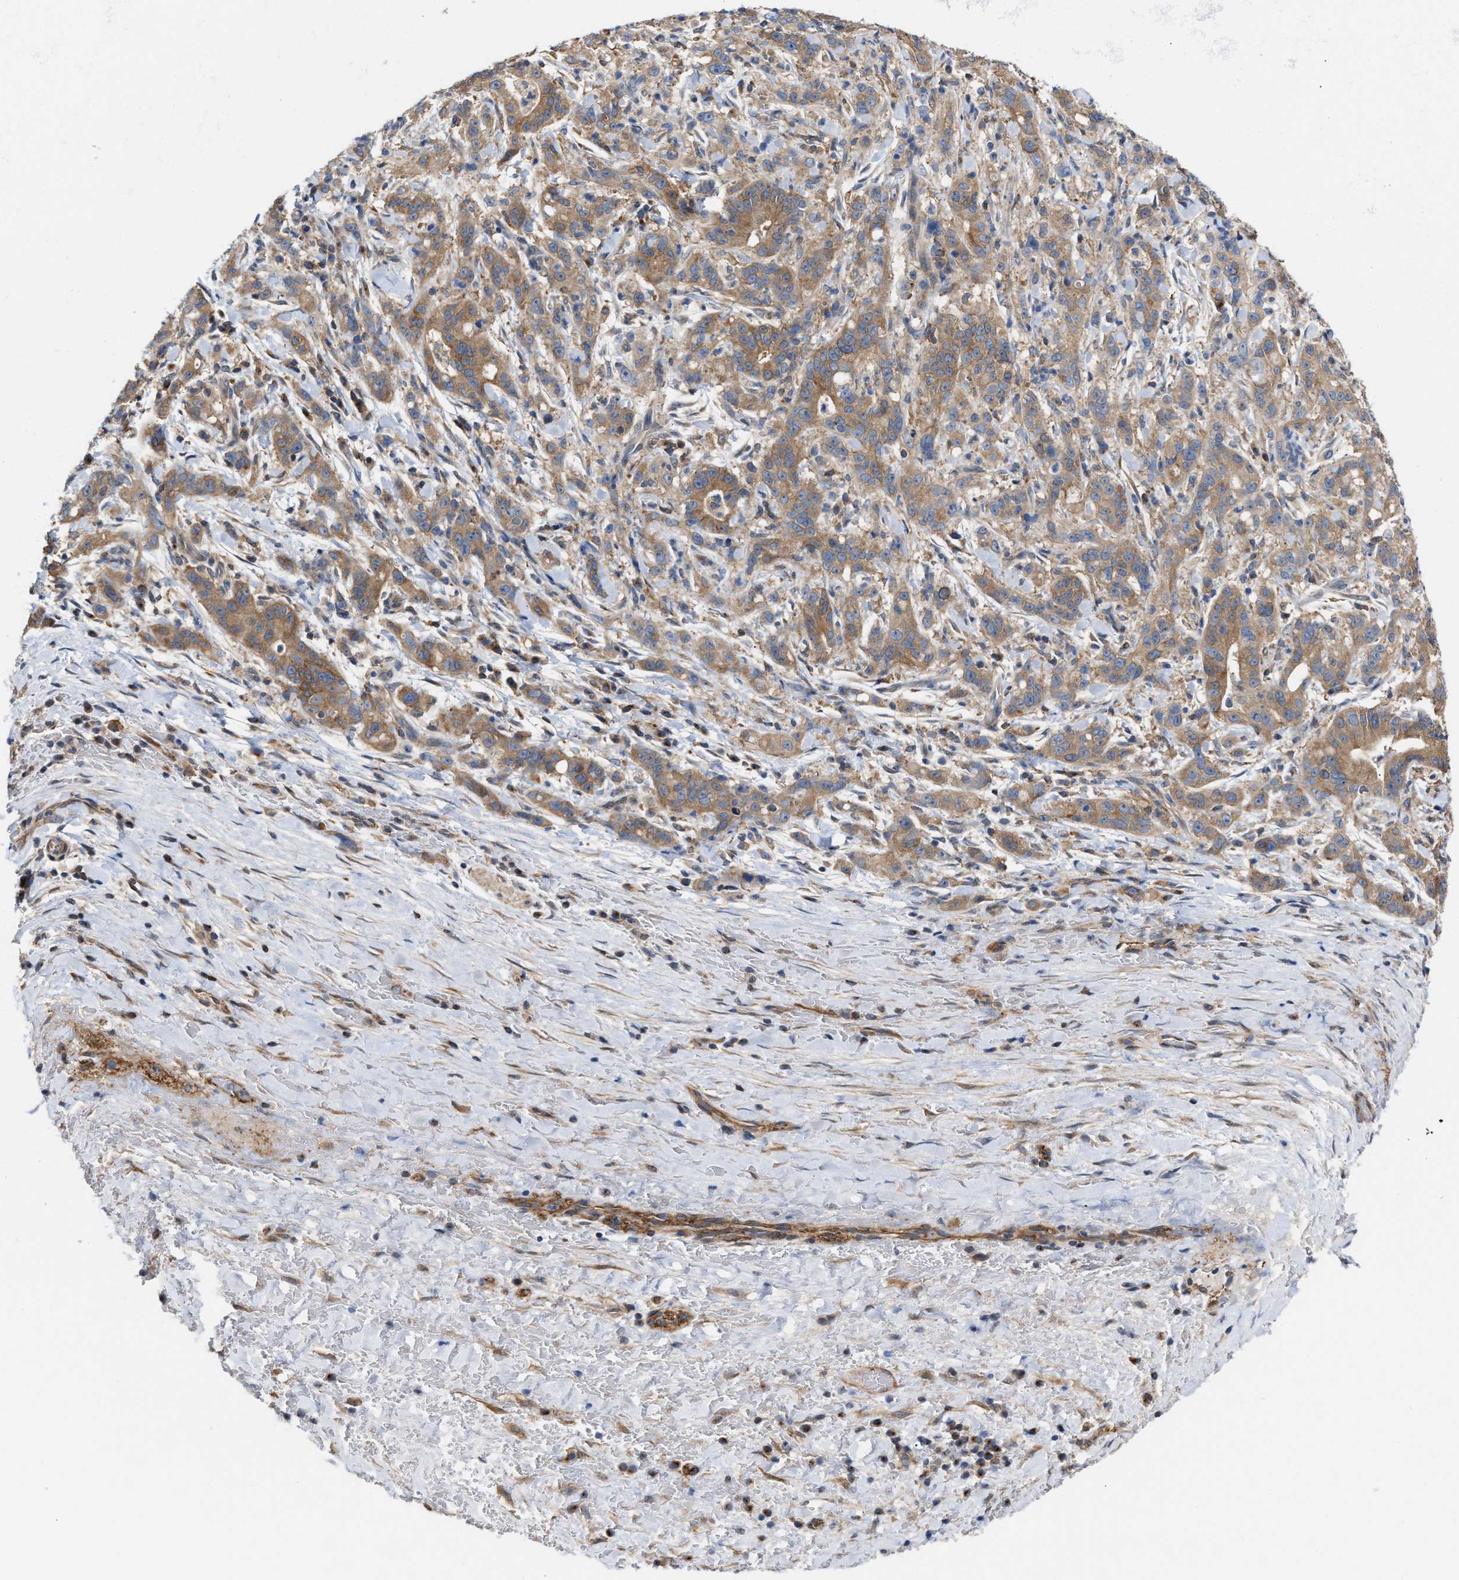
{"staining": {"intensity": "moderate", "quantity": ">75%", "location": "cytoplasmic/membranous"}, "tissue": "liver cancer", "cell_type": "Tumor cells", "image_type": "cancer", "snomed": [{"axis": "morphology", "description": "Cholangiocarcinoma"}, {"axis": "topography", "description": "Liver"}], "caption": "Protein staining of liver cancer (cholangiocarcinoma) tissue exhibits moderate cytoplasmic/membranous expression in approximately >75% of tumor cells. The protein of interest is shown in brown color, while the nuclei are stained blue.", "gene": "BBLN", "patient": {"sex": "female", "age": 38}}